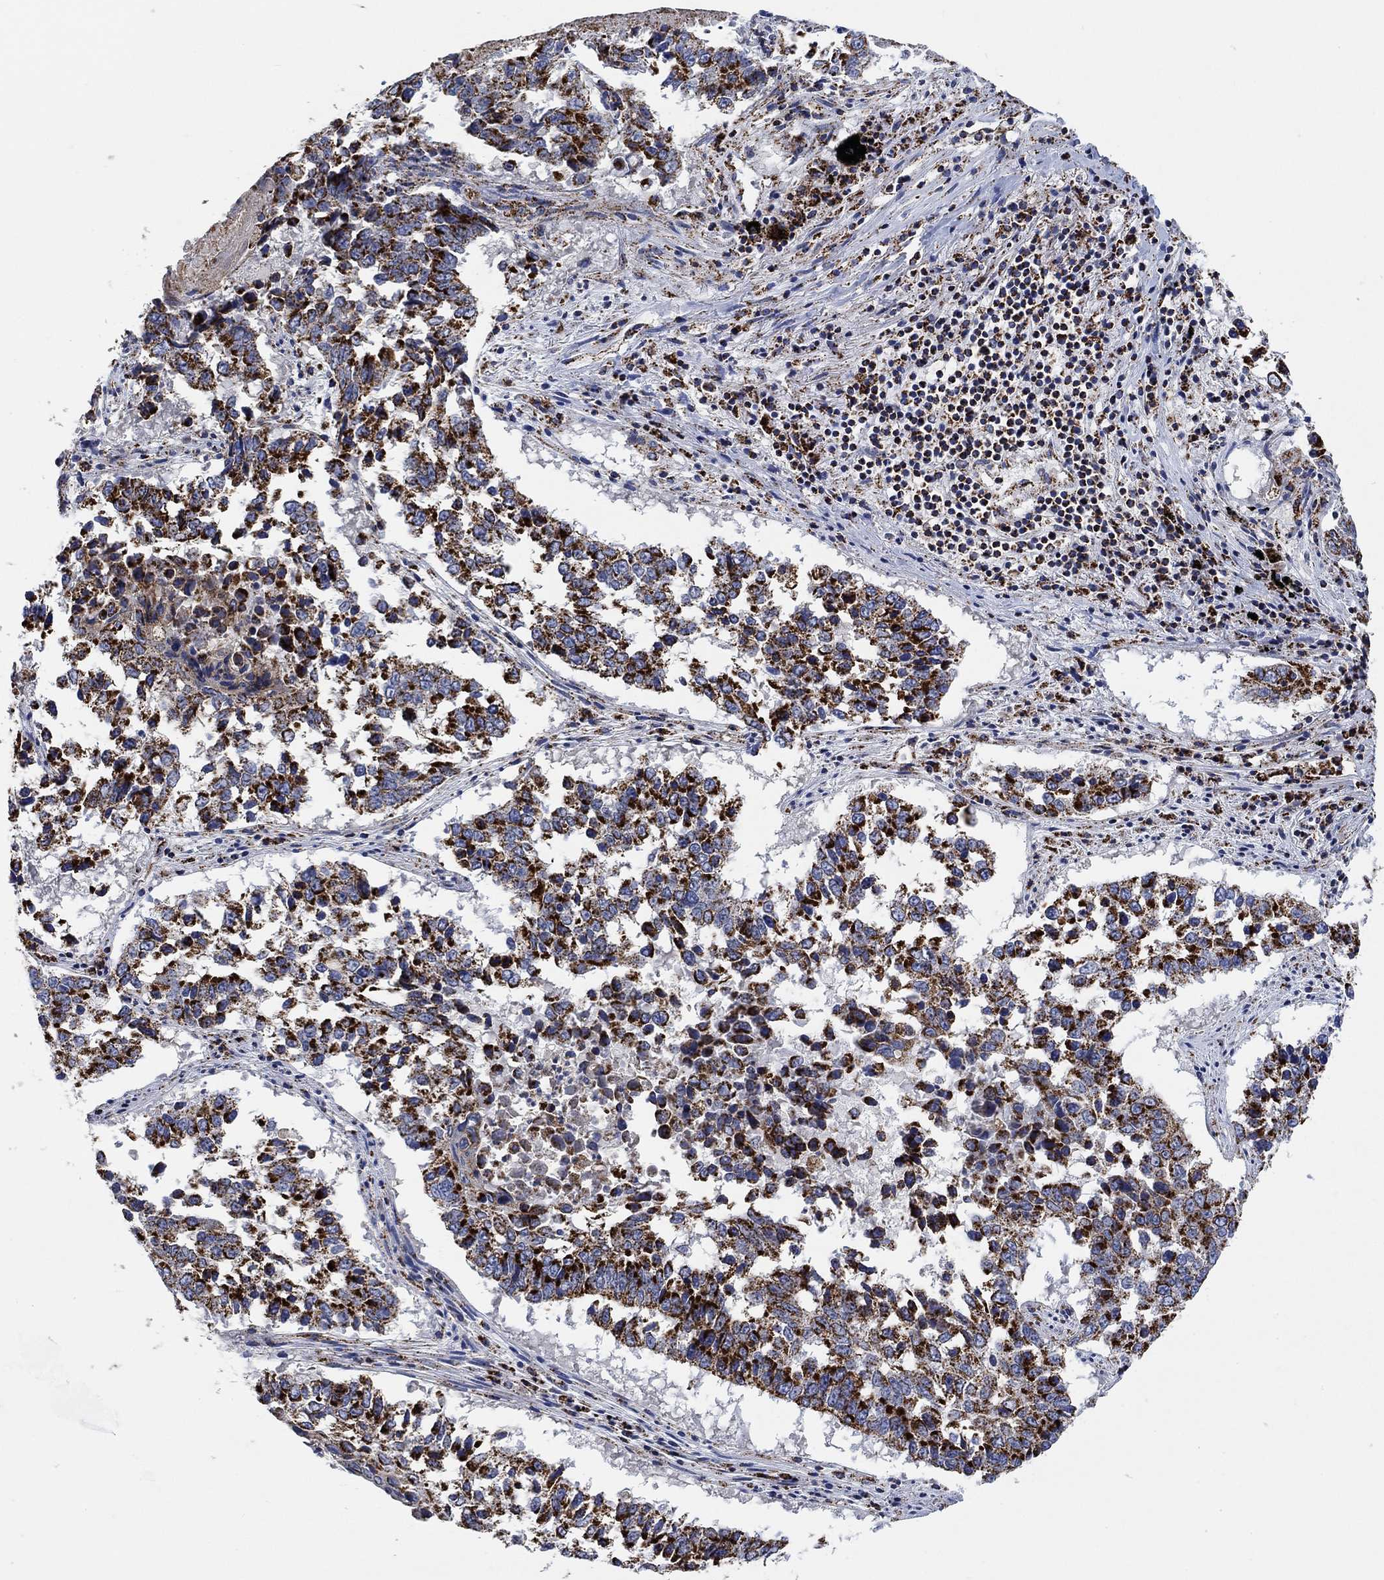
{"staining": {"intensity": "strong", "quantity": "25%-75%", "location": "cytoplasmic/membranous"}, "tissue": "lung cancer", "cell_type": "Tumor cells", "image_type": "cancer", "snomed": [{"axis": "morphology", "description": "Squamous cell carcinoma, NOS"}, {"axis": "topography", "description": "Lung"}], "caption": "Lung cancer tissue reveals strong cytoplasmic/membranous expression in about 25%-75% of tumor cells", "gene": "NDUFS3", "patient": {"sex": "male", "age": 82}}